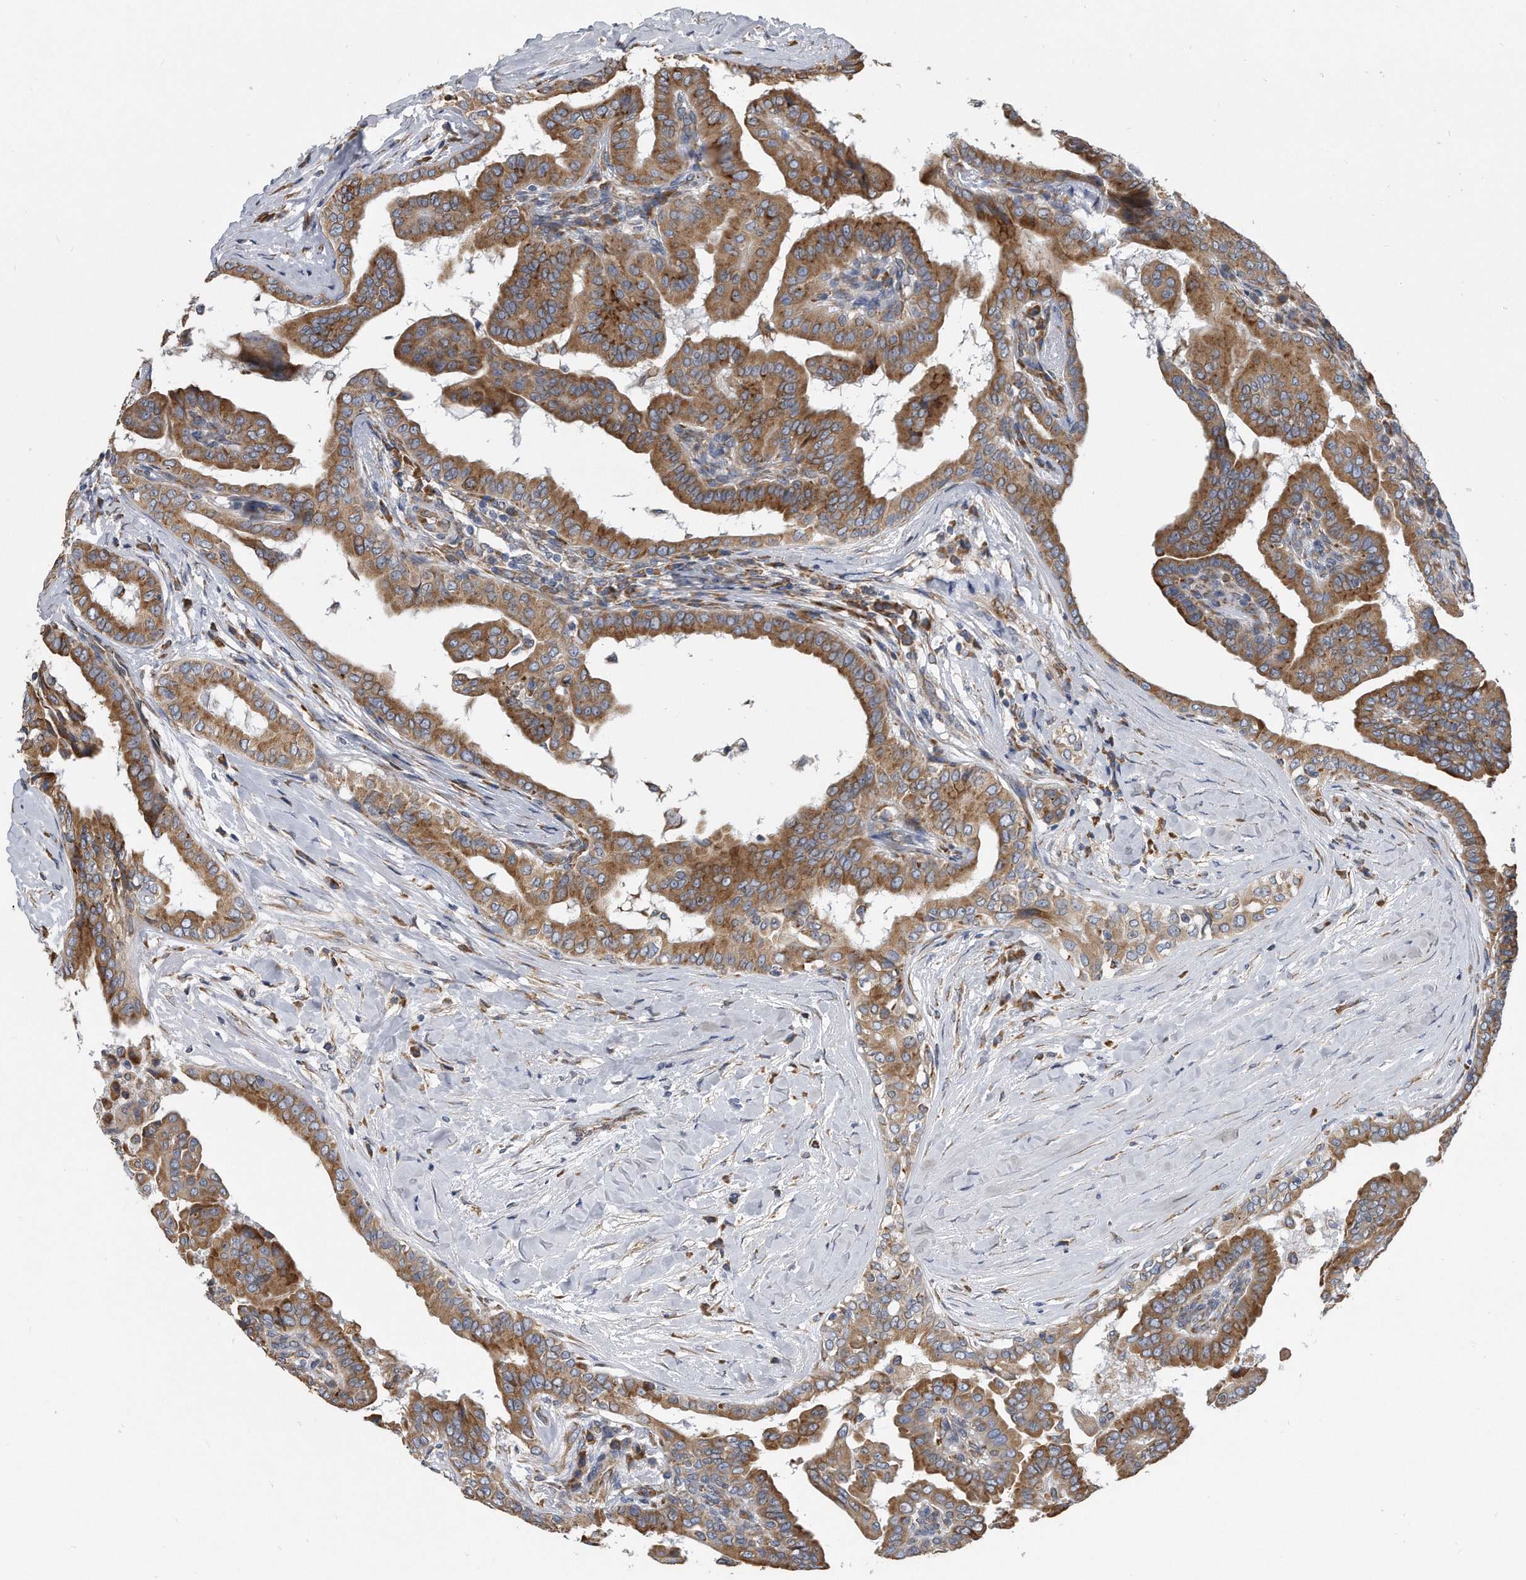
{"staining": {"intensity": "moderate", "quantity": ">75%", "location": "cytoplasmic/membranous"}, "tissue": "thyroid cancer", "cell_type": "Tumor cells", "image_type": "cancer", "snomed": [{"axis": "morphology", "description": "Papillary adenocarcinoma, NOS"}, {"axis": "topography", "description": "Thyroid gland"}], "caption": "Approximately >75% of tumor cells in thyroid cancer (papillary adenocarcinoma) exhibit moderate cytoplasmic/membranous protein positivity as visualized by brown immunohistochemical staining.", "gene": "CCDC47", "patient": {"sex": "male", "age": 33}}